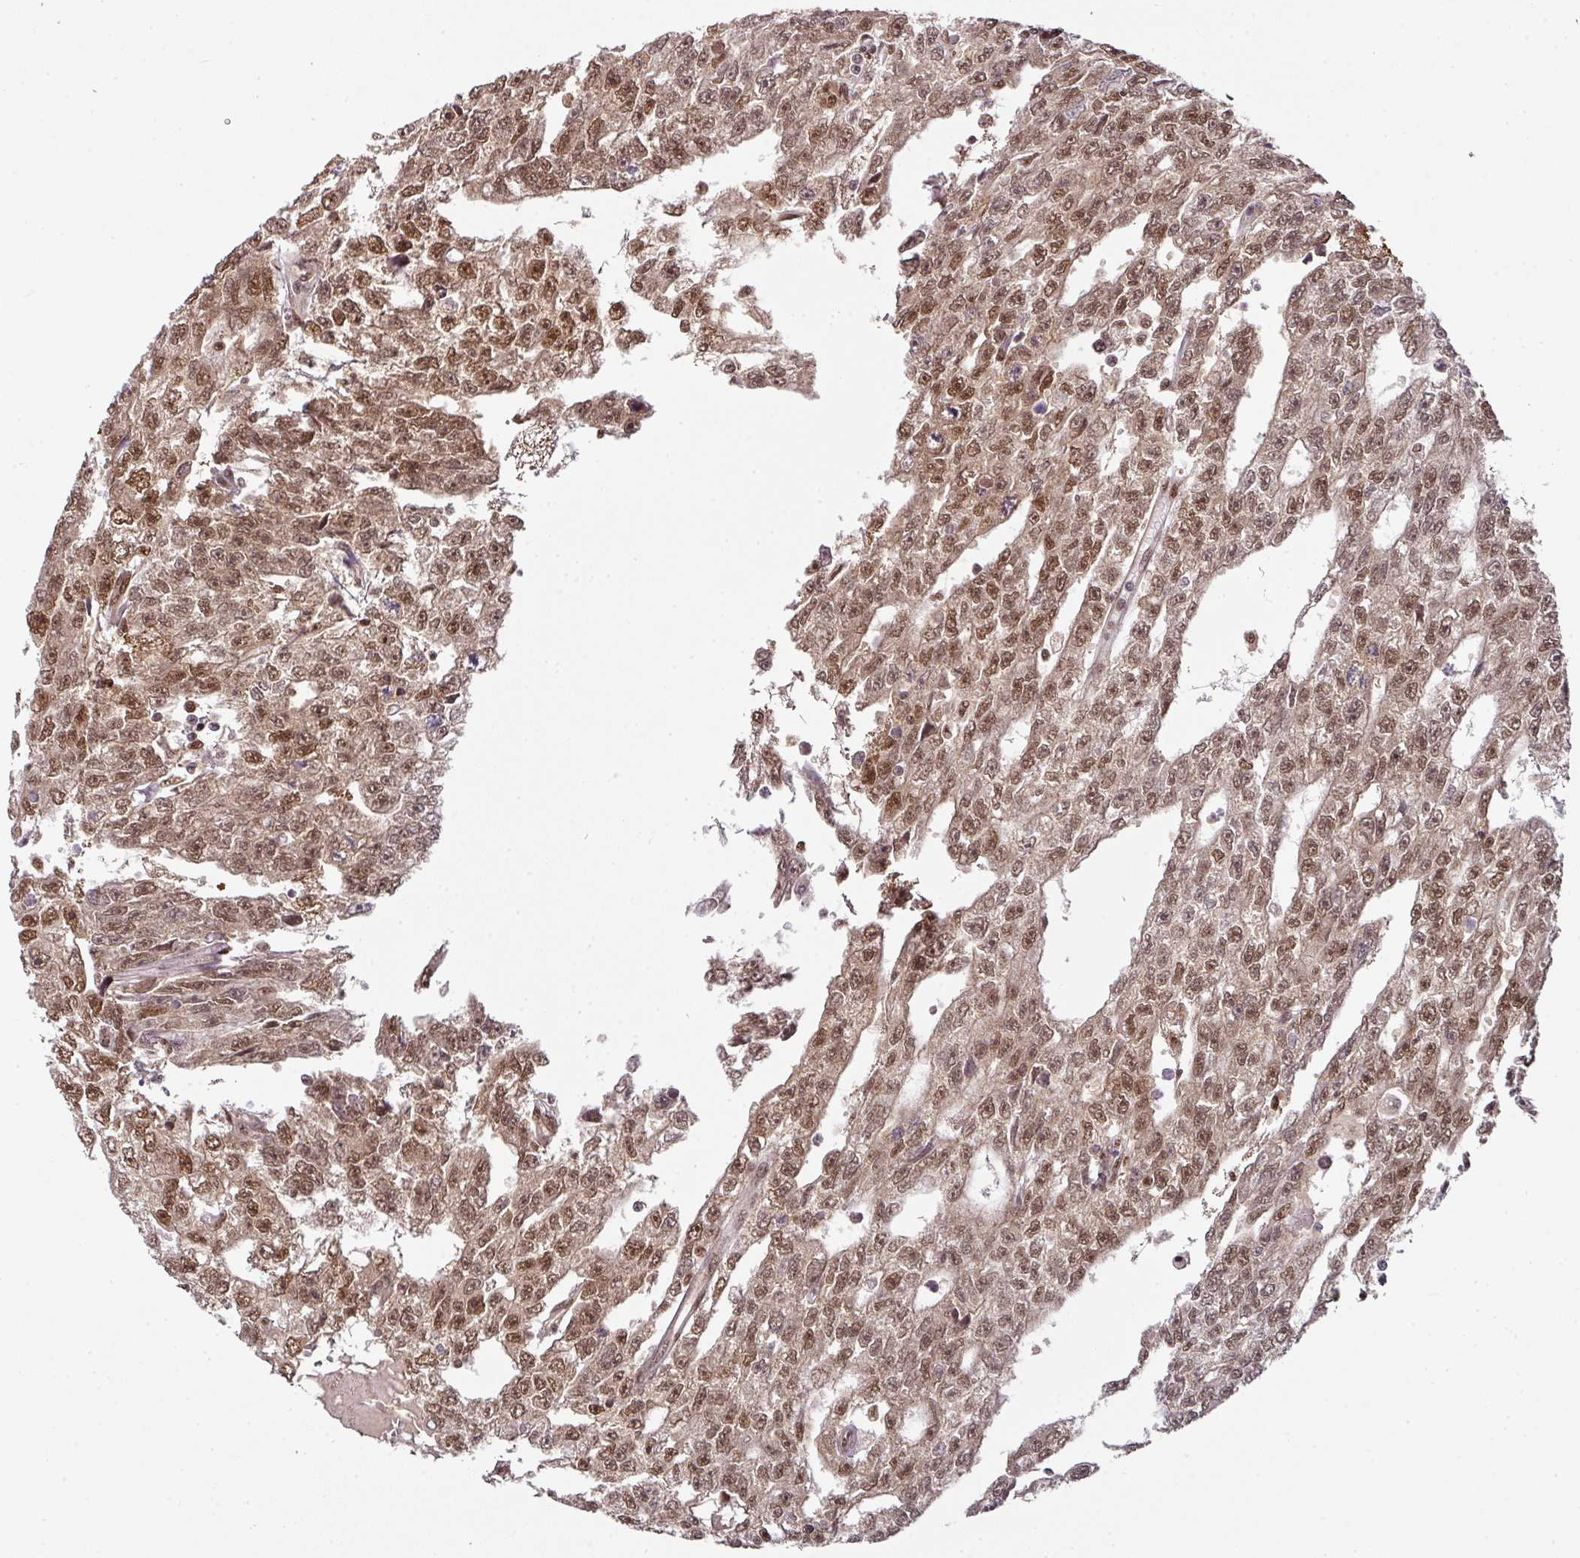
{"staining": {"intensity": "moderate", "quantity": ">75%", "location": "nuclear"}, "tissue": "testis cancer", "cell_type": "Tumor cells", "image_type": "cancer", "snomed": [{"axis": "morphology", "description": "Carcinoma, Embryonal, NOS"}, {"axis": "topography", "description": "Testis"}], "caption": "Approximately >75% of tumor cells in embryonal carcinoma (testis) reveal moderate nuclear protein positivity as visualized by brown immunohistochemical staining.", "gene": "RANBP9", "patient": {"sex": "male", "age": 20}}